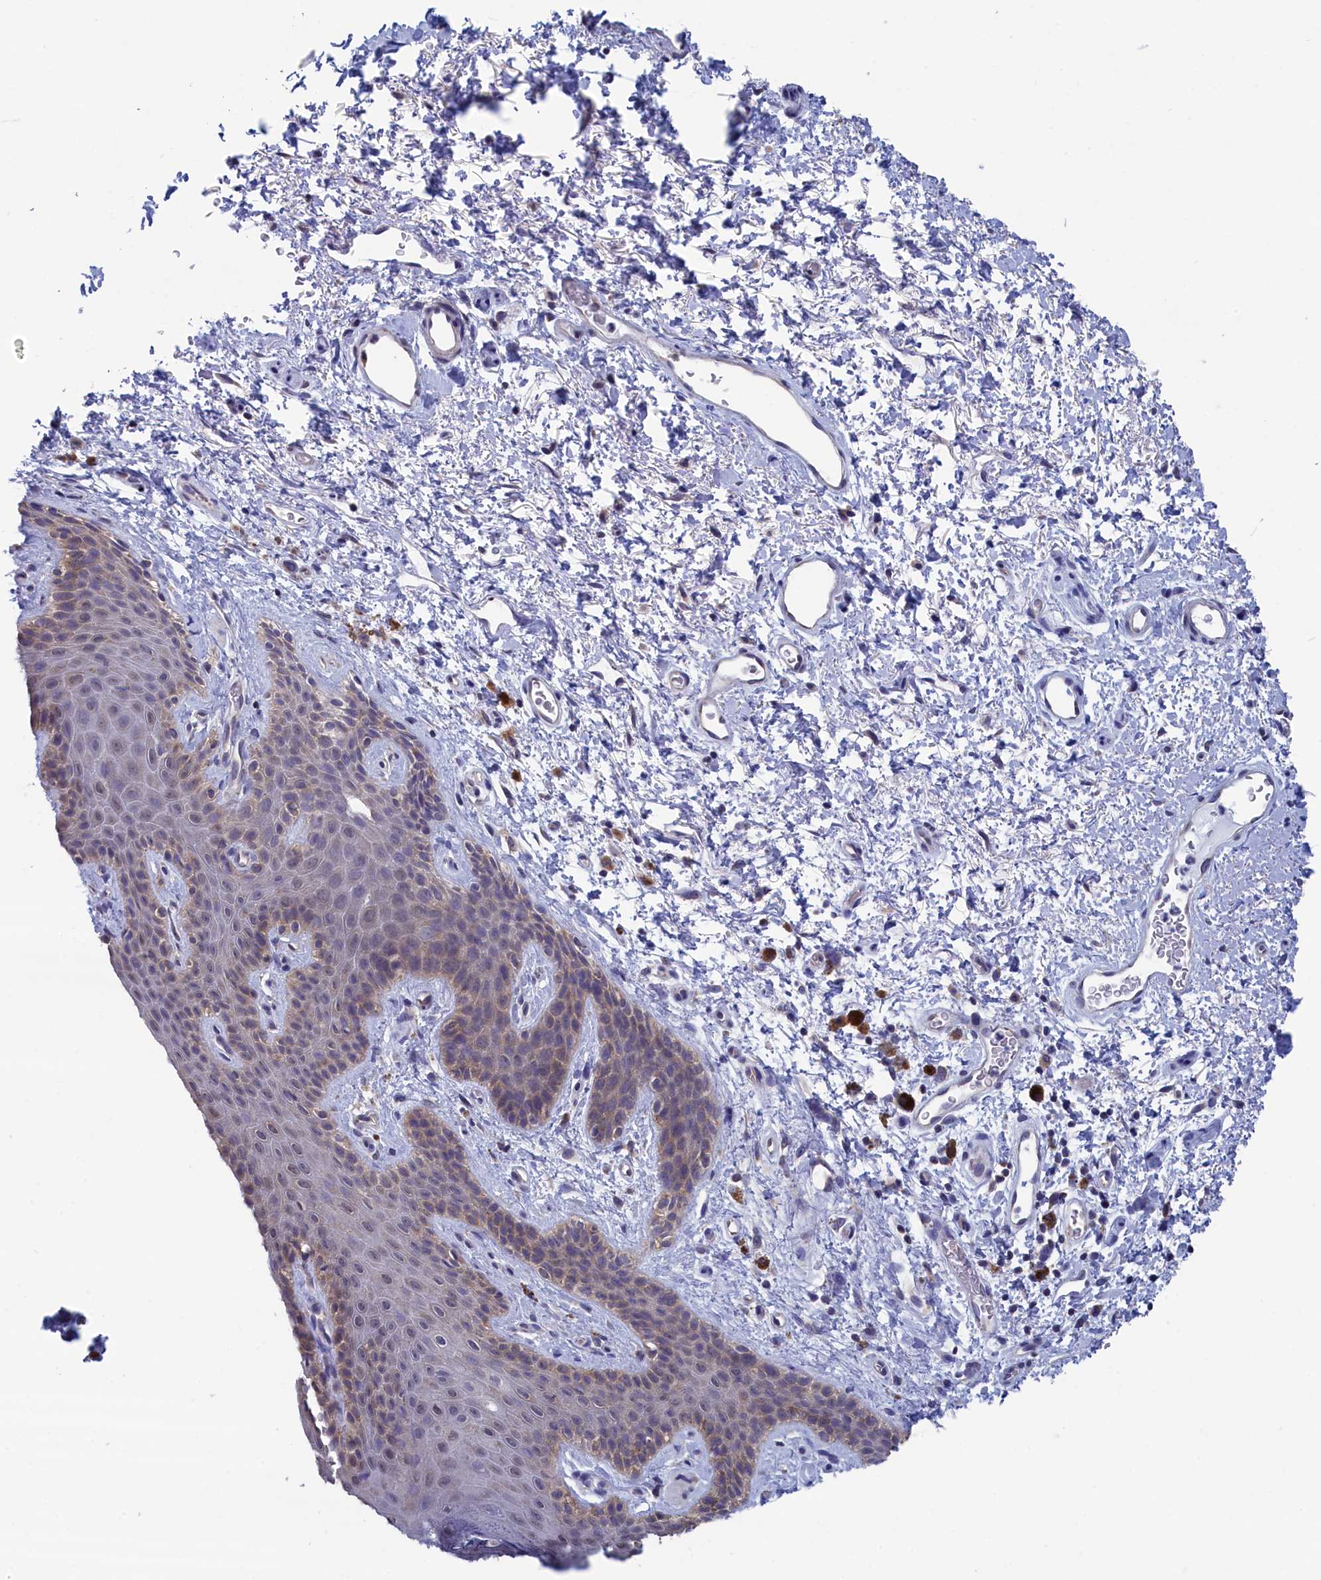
{"staining": {"intensity": "moderate", "quantity": "<25%", "location": "cytoplasmic/membranous"}, "tissue": "skin", "cell_type": "Epidermal cells", "image_type": "normal", "snomed": [{"axis": "morphology", "description": "Normal tissue, NOS"}, {"axis": "topography", "description": "Anal"}], "caption": "Immunohistochemical staining of normal skin displays moderate cytoplasmic/membranous protein expression in approximately <25% of epidermal cells.", "gene": "PGP", "patient": {"sex": "female", "age": 46}}